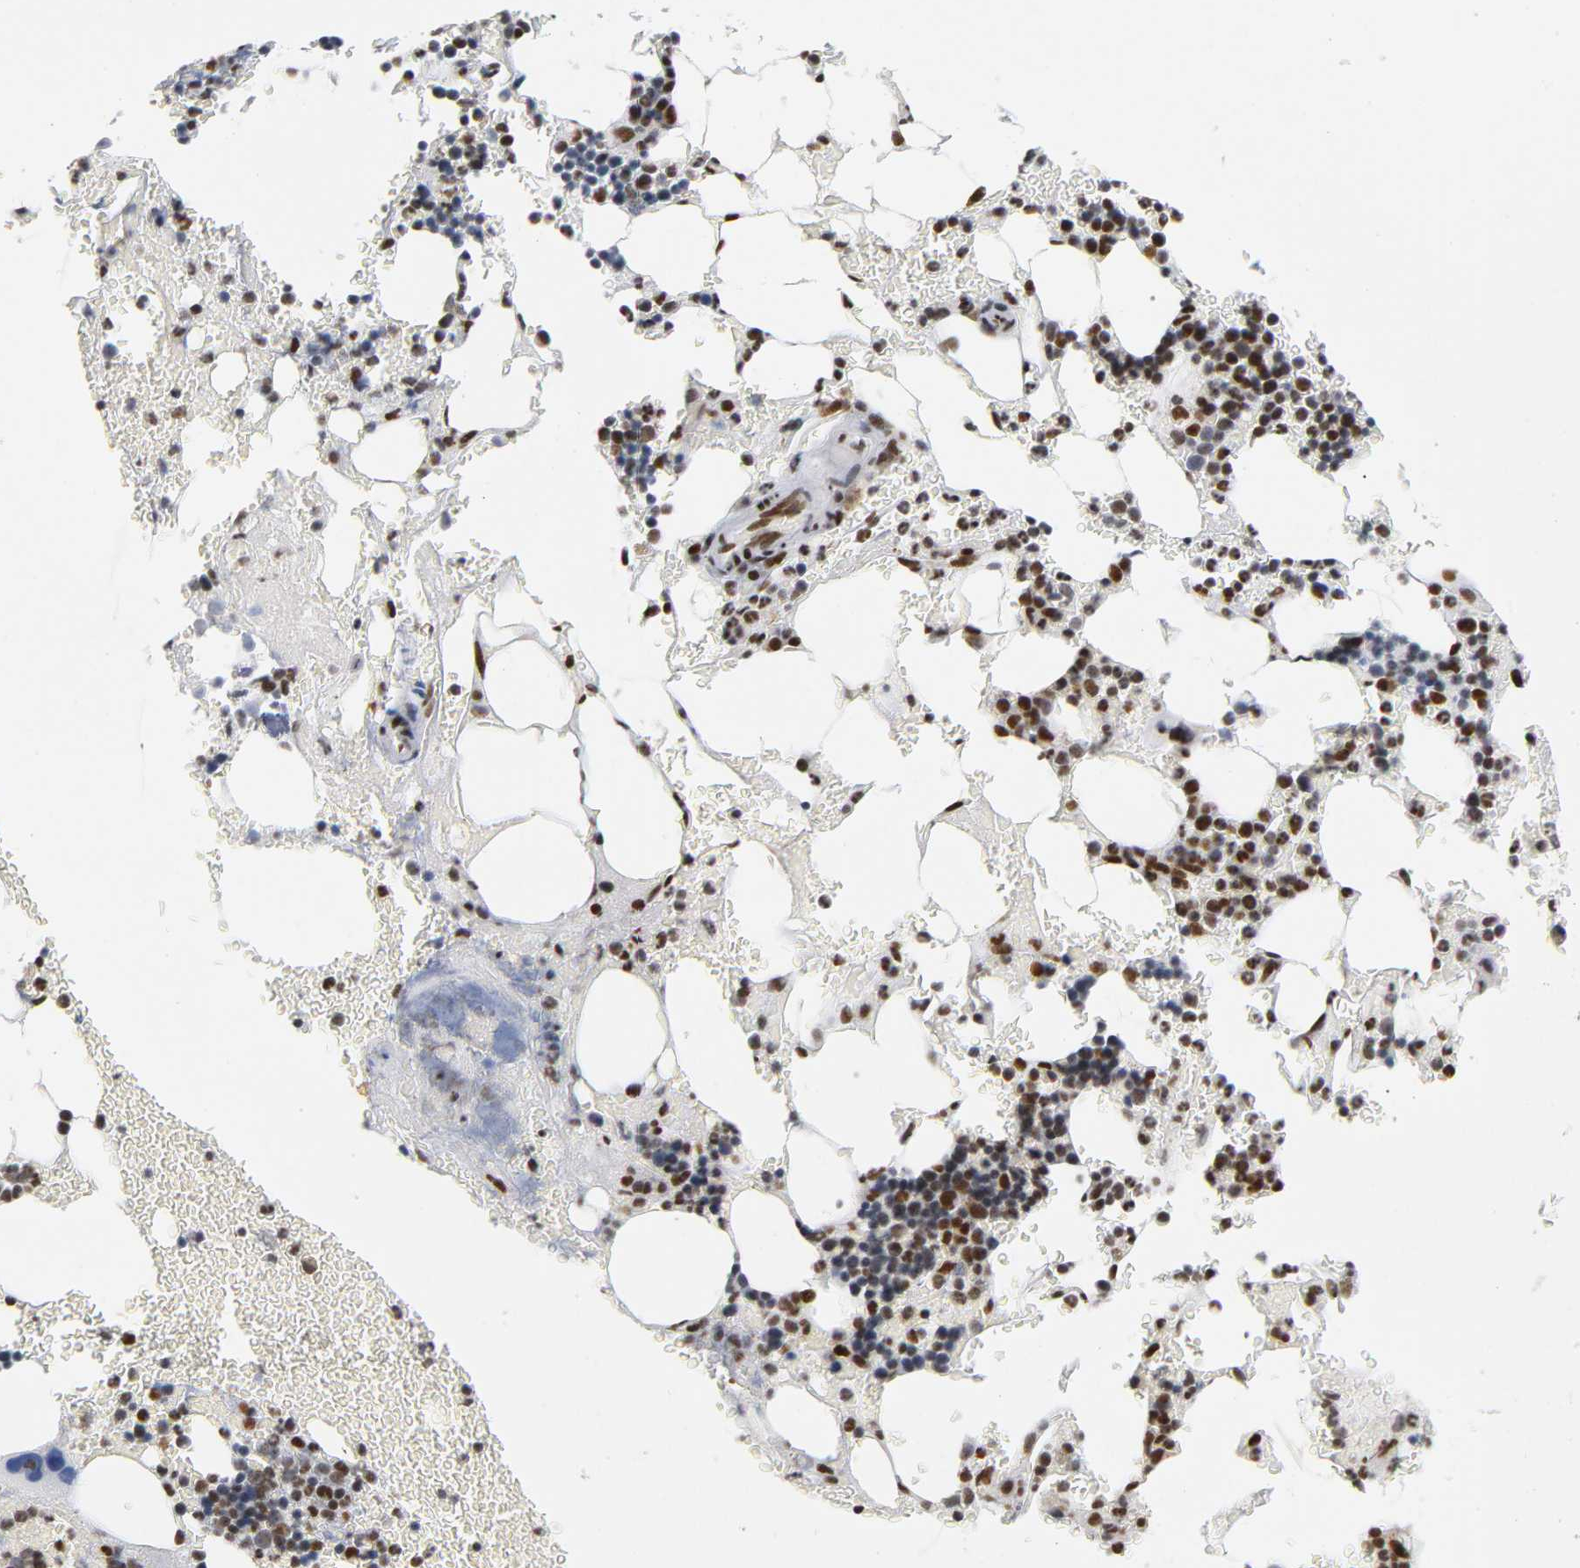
{"staining": {"intensity": "strong", "quantity": "25%-75%", "location": "nuclear"}, "tissue": "bone marrow", "cell_type": "Hematopoietic cells", "image_type": "normal", "snomed": [{"axis": "morphology", "description": "Normal tissue, NOS"}, {"axis": "topography", "description": "Bone marrow"}], "caption": "Protein expression analysis of benign bone marrow reveals strong nuclear positivity in approximately 25%-75% of hematopoietic cells. The protein of interest is shown in brown color, while the nuclei are stained blue.", "gene": "CREBBP", "patient": {"sex": "female", "age": 73}}